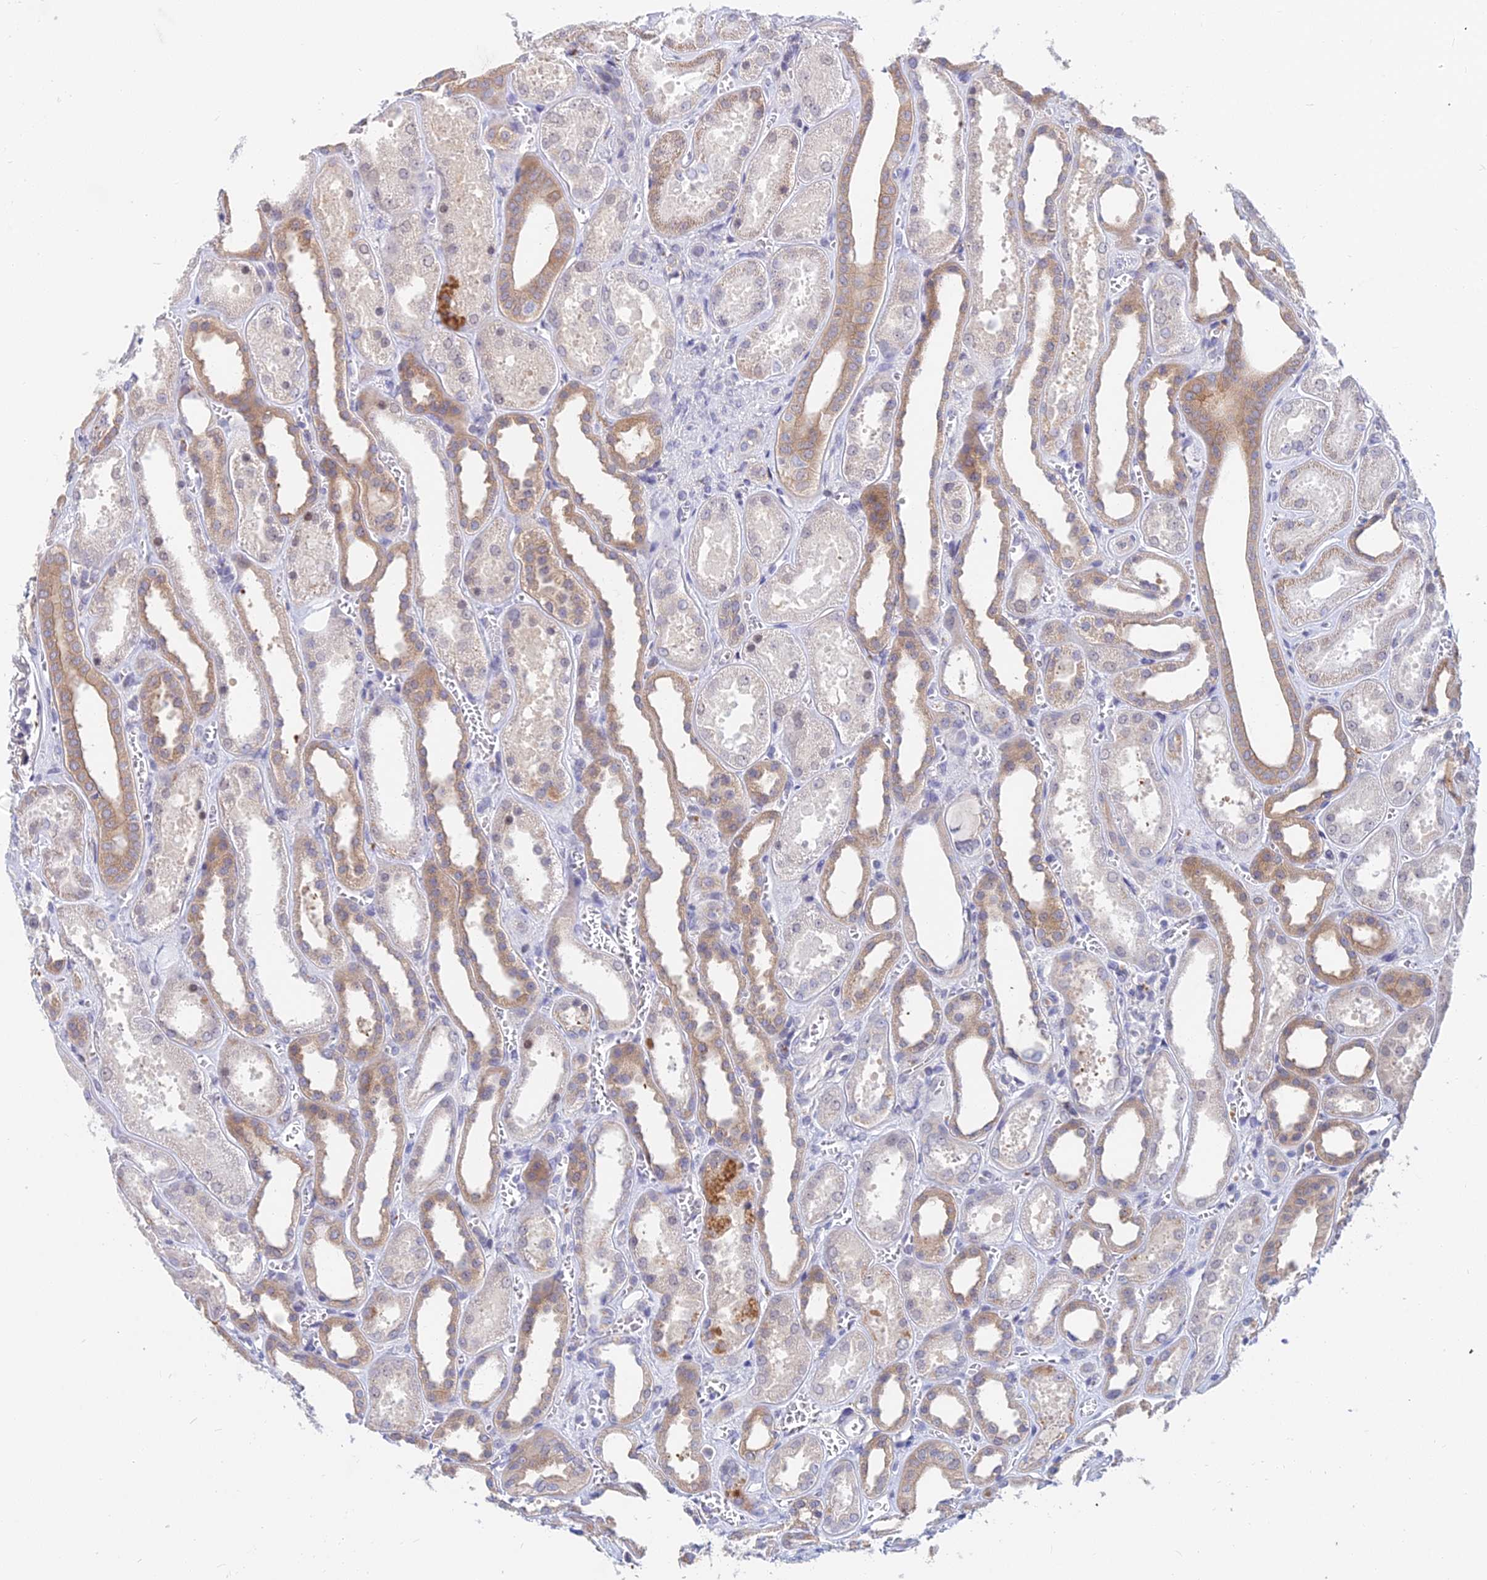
{"staining": {"intensity": "negative", "quantity": "none", "location": "none"}, "tissue": "kidney", "cell_type": "Cells in glomeruli", "image_type": "normal", "snomed": [{"axis": "morphology", "description": "Normal tissue, NOS"}, {"axis": "morphology", "description": "Adenocarcinoma, NOS"}, {"axis": "topography", "description": "Kidney"}], "caption": "High magnification brightfield microscopy of unremarkable kidney stained with DAB (3,3'-diaminobenzidine) (brown) and counterstained with hematoxylin (blue): cells in glomeruli show no significant staining.", "gene": "B3GALT4", "patient": {"sex": "female", "age": 68}}